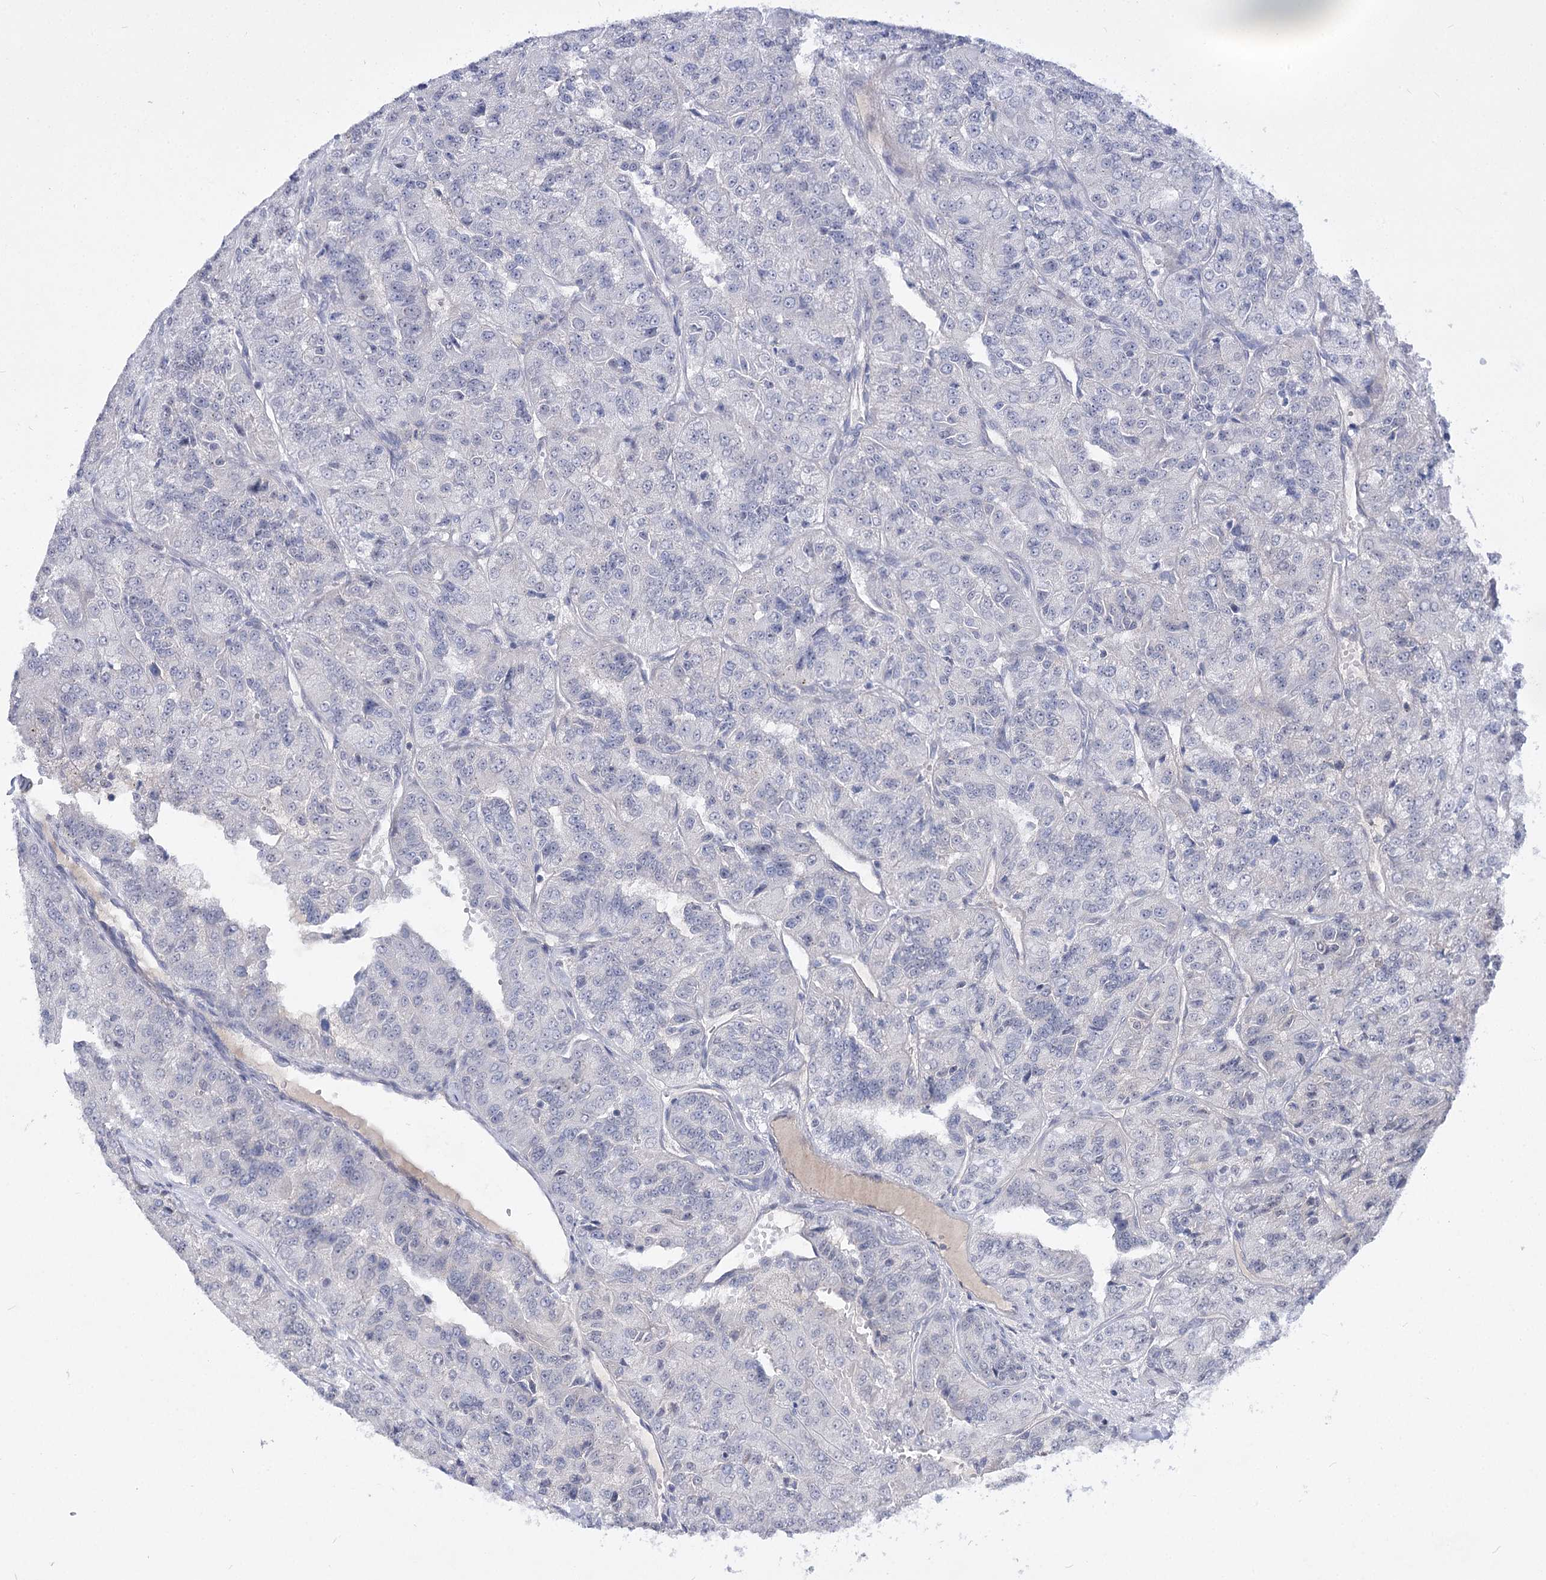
{"staining": {"intensity": "negative", "quantity": "none", "location": "none"}, "tissue": "renal cancer", "cell_type": "Tumor cells", "image_type": "cancer", "snomed": [{"axis": "morphology", "description": "Adenocarcinoma, NOS"}, {"axis": "topography", "description": "Kidney"}], "caption": "A high-resolution micrograph shows immunohistochemistry (IHC) staining of renal adenocarcinoma, which demonstrates no significant positivity in tumor cells. (DAB immunohistochemistry (IHC) with hematoxylin counter stain).", "gene": "ATP10B", "patient": {"sex": "female", "age": 63}}